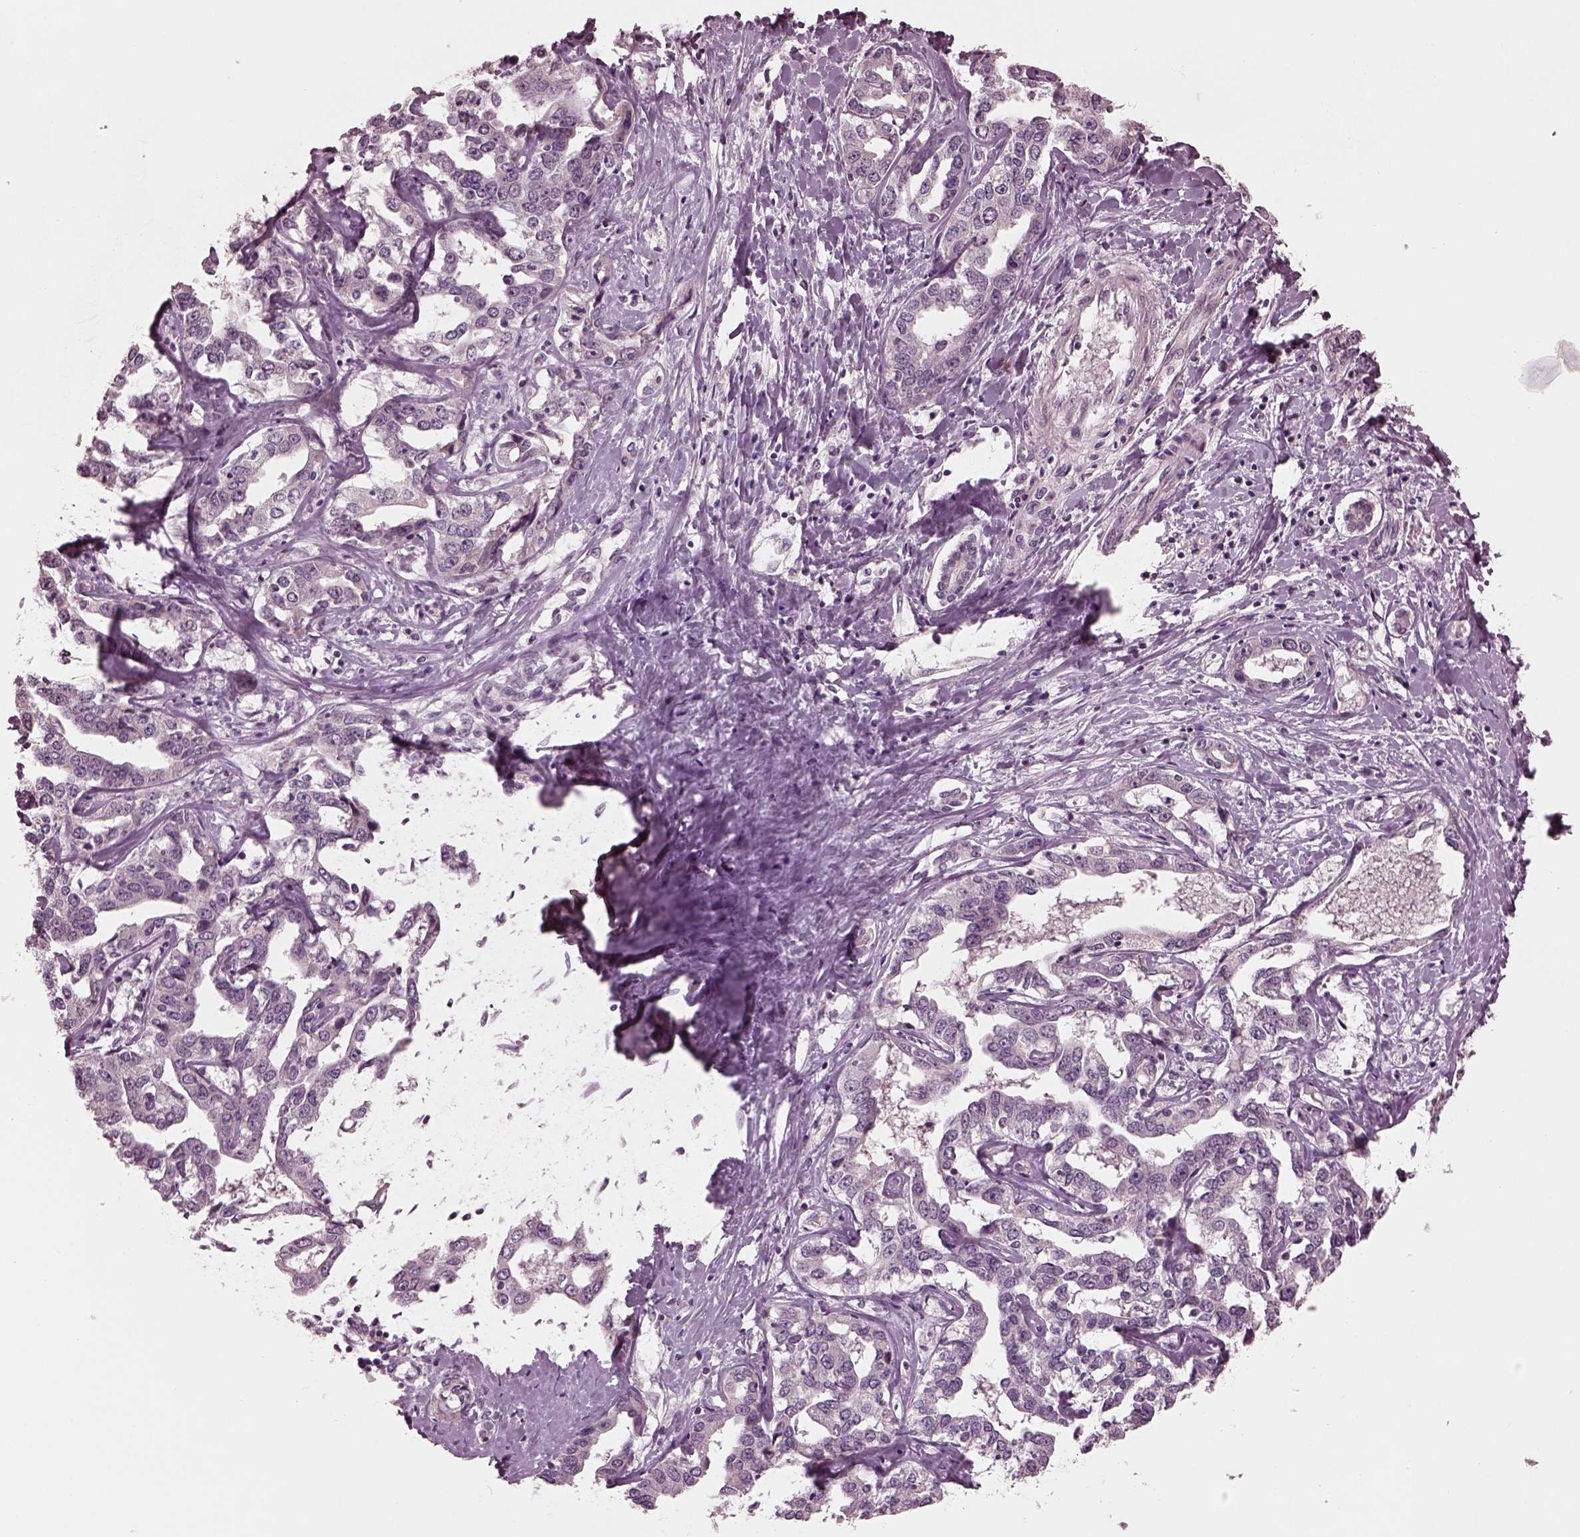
{"staining": {"intensity": "negative", "quantity": "none", "location": "none"}, "tissue": "liver cancer", "cell_type": "Tumor cells", "image_type": "cancer", "snomed": [{"axis": "morphology", "description": "Cholangiocarcinoma"}, {"axis": "topography", "description": "Liver"}], "caption": "Tumor cells are negative for brown protein staining in liver cancer.", "gene": "RGS7", "patient": {"sex": "male", "age": 59}}